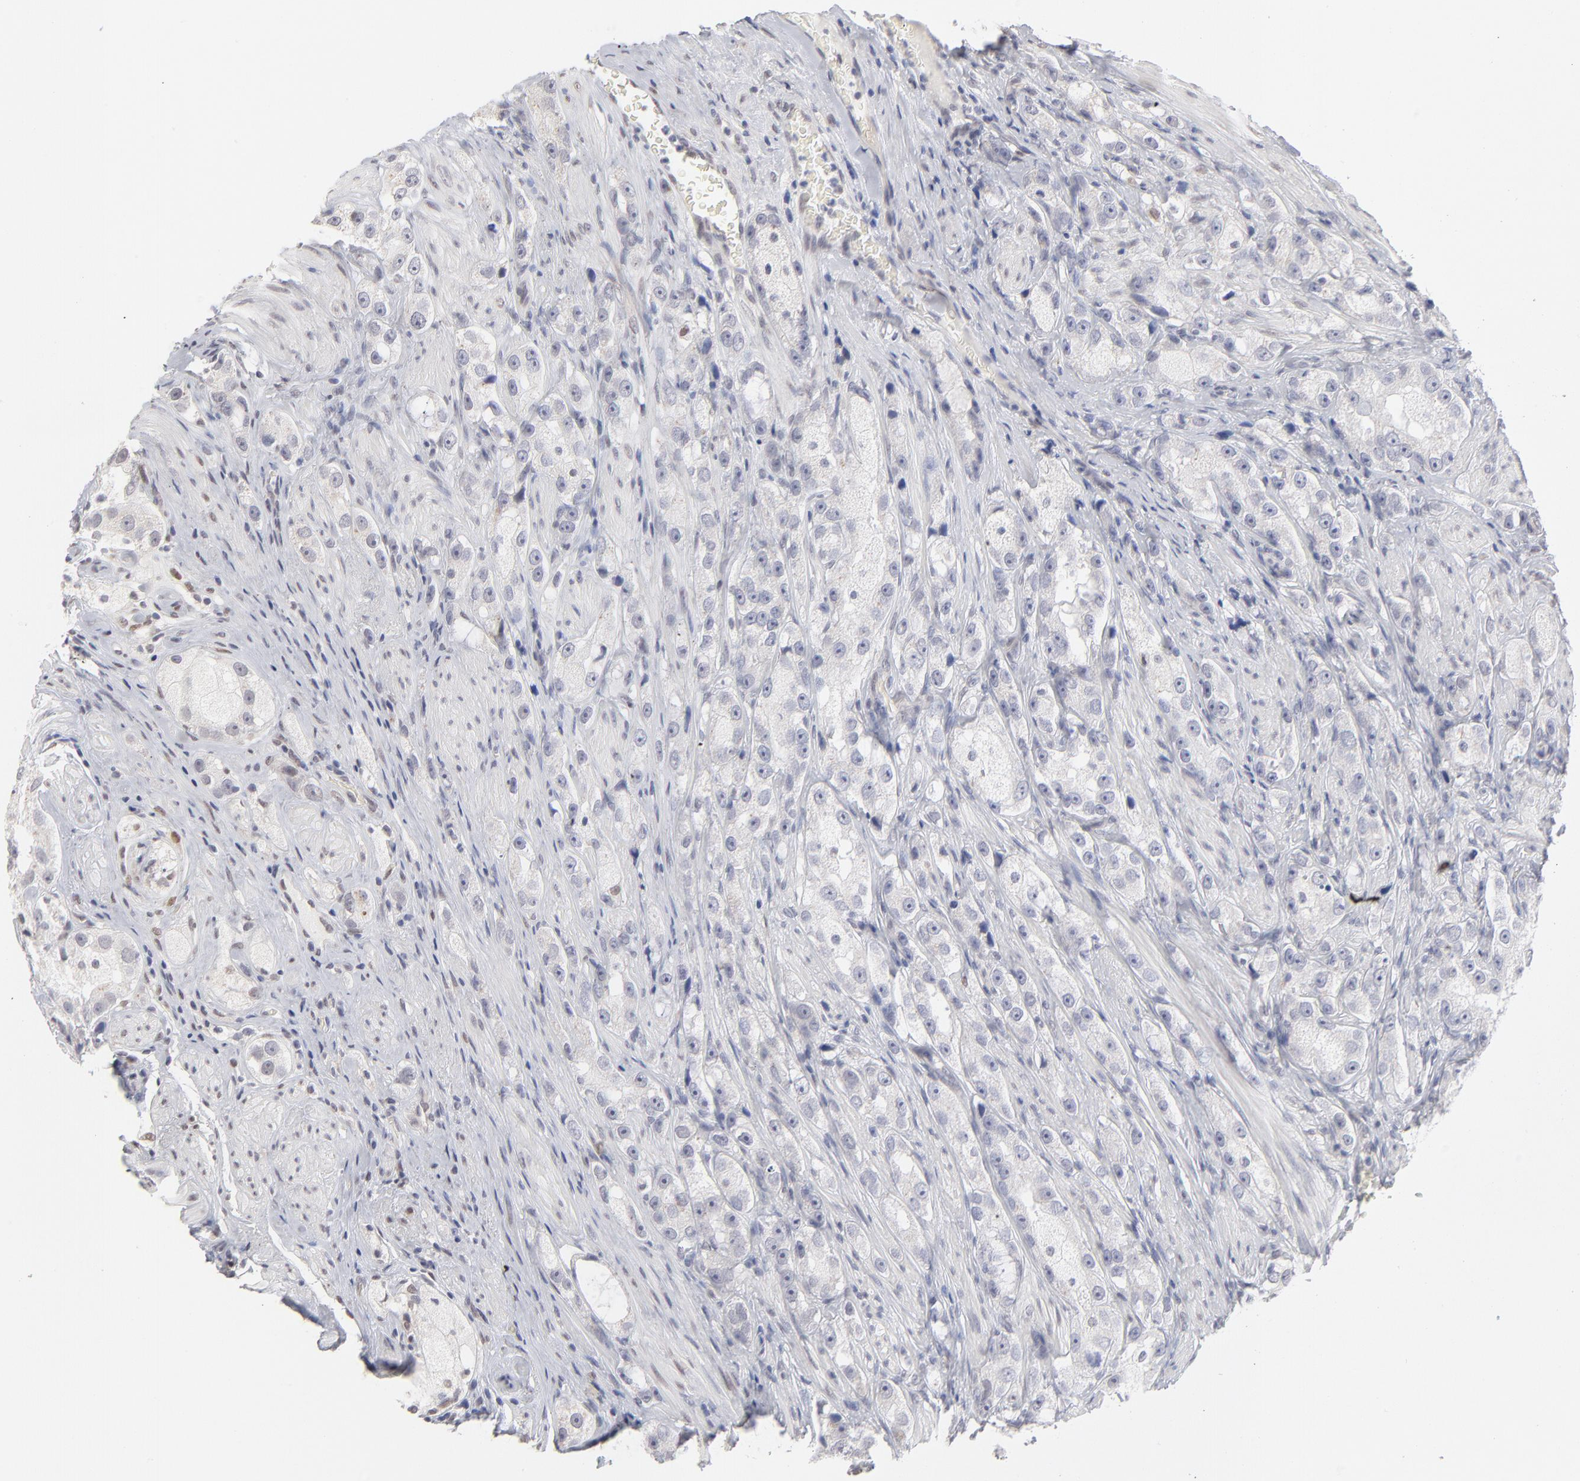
{"staining": {"intensity": "negative", "quantity": "none", "location": "none"}, "tissue": "prostate cancer", "cell_type": "Tumor cells", "image_type": "cancer", "snomed": [{"axis": "morphology", "description": "Adenocarcinoma, High grade"}, {"axis": "topography", "description": "Prostate"}], "caption": "Immunohistochemical staining of high-grade adenocarcinoma (prostate) displays no significant staining in tumor cells.", "gene": "RBM3", "patient": {"sex": "male", "age": 63}}